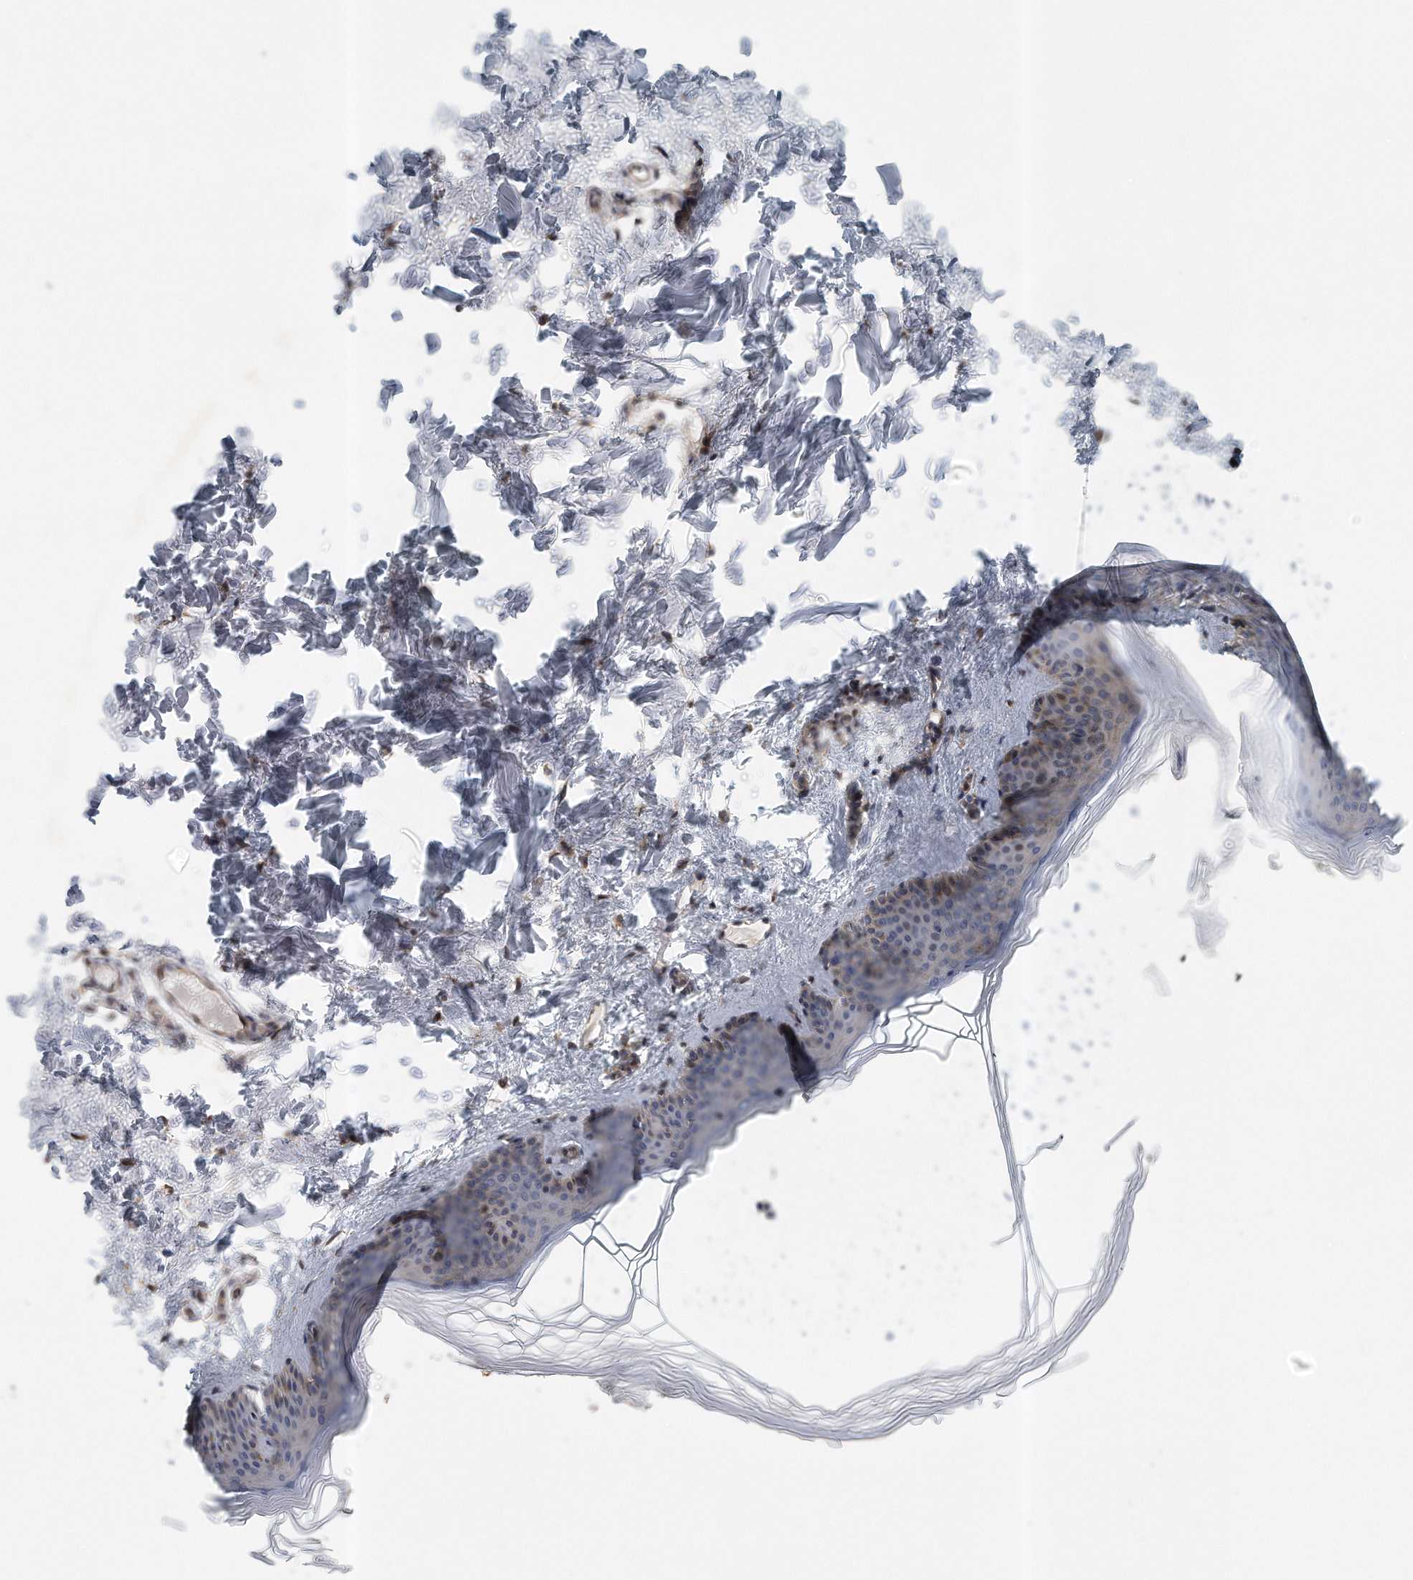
{"staining": {"intensity": "negative", "quantity": "none", "location": "none"}, "tissue": "skin", "cell_type": "Fibroblasts", "image_type": "normal", "snomed": [{"axis": "morphology", "description": "Normal tissue, NOS"}, {"axis": "topography", "description": "Skin"}], "caption": "IHC histopathology image of benign skin: human skin stained with DAB reveals no significant protein expression in fibroblasts.", "gene": "PCDH8", "patient": {"sex": "female", "age": 27}}